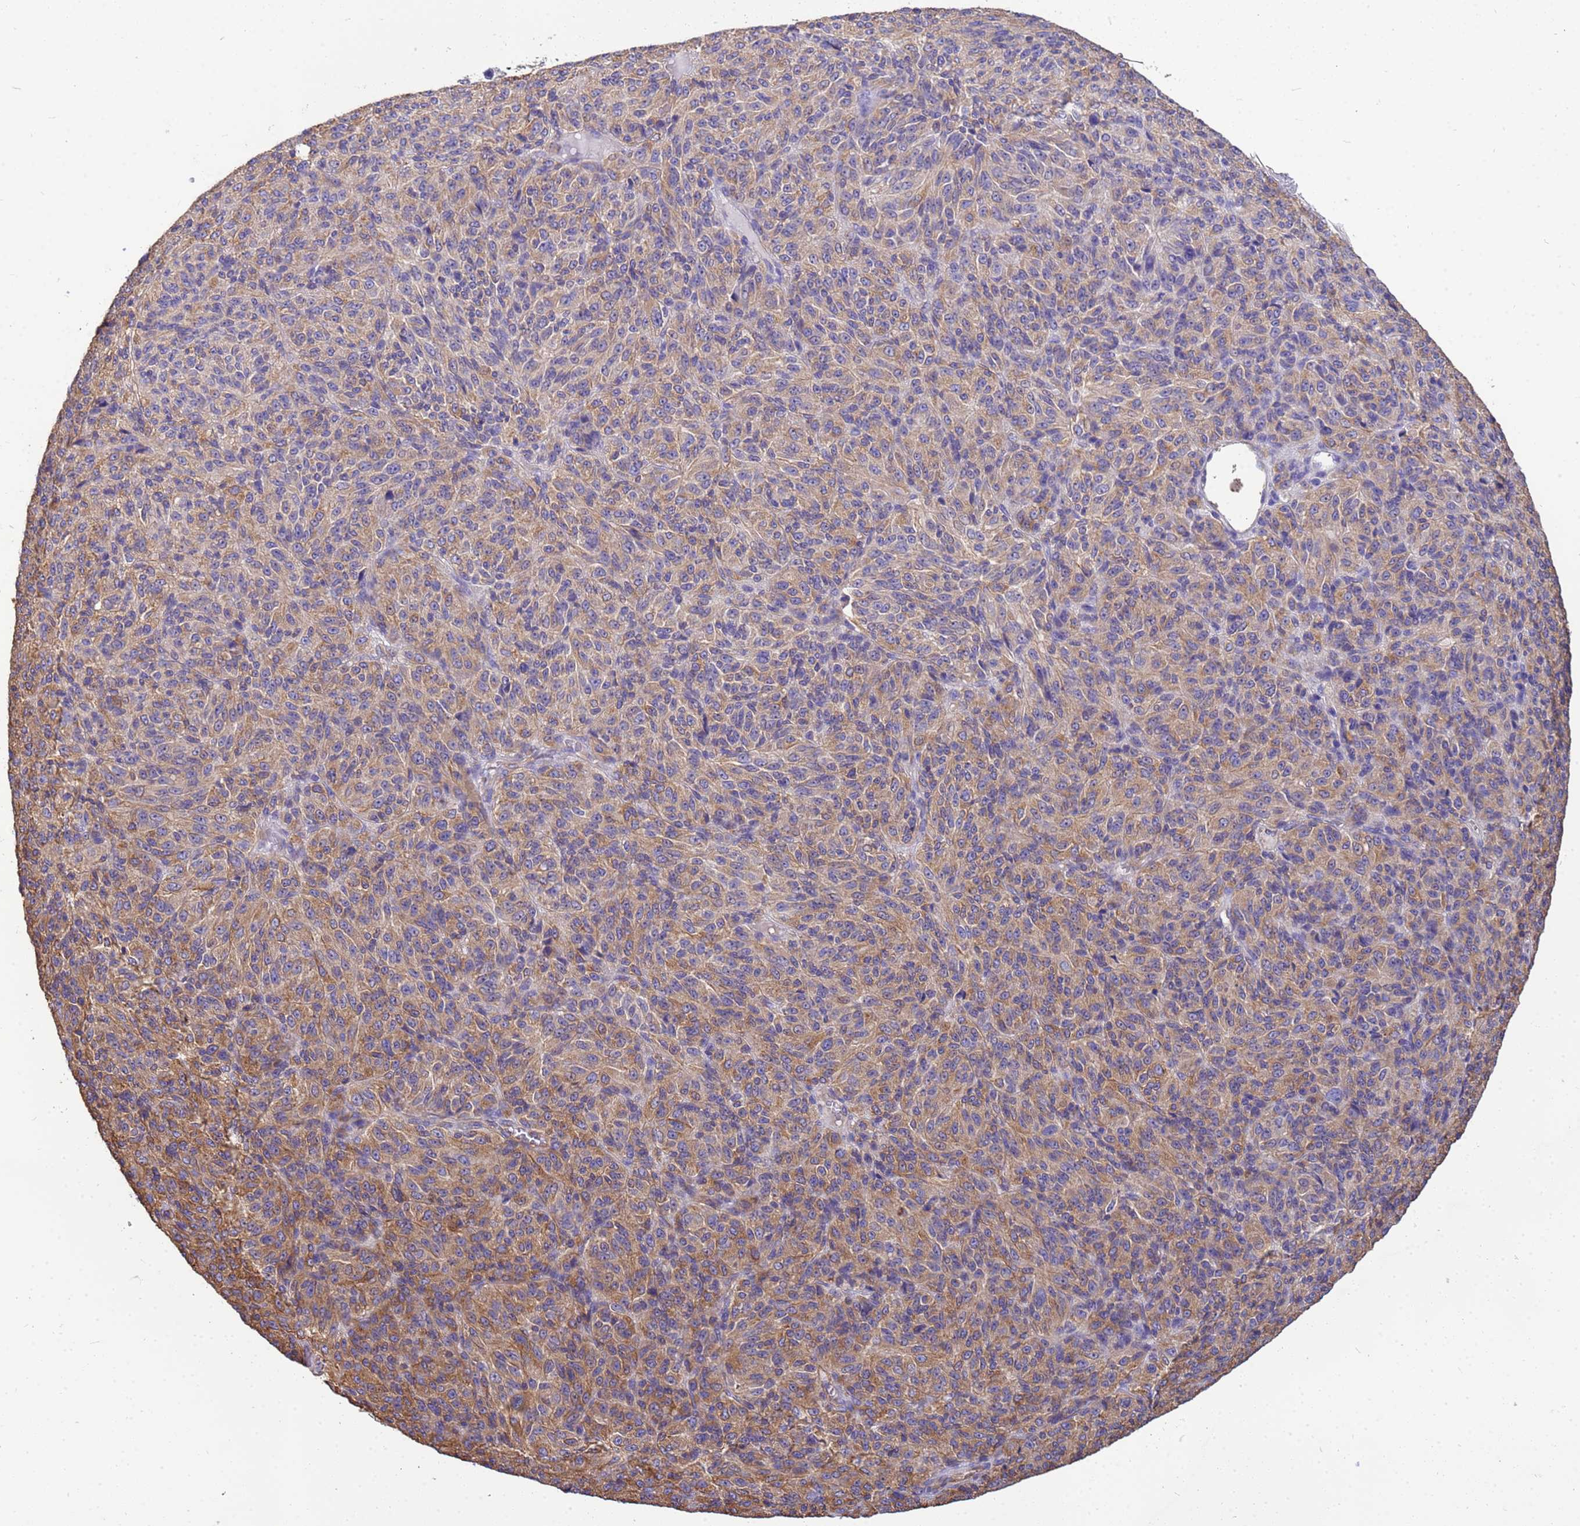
{"staining": {"intensity": "moderate", "quantity": ">75%", "location": "cytoplasmic/membranous"}, "tissue": "melanoma", "cell_type": "Tumor cells", "image_type": "cancer", "snomed": [{"axis": "morphology", "description": "Malignant melanoma, Metastatic site"}, {"axis": "topography", "description": "Brain"}], "caption": "DAB immunohistochemical staining of malignant melanoma (metastatic site) demonstrates moderate cytoplasmic/membranous protein staining in about >75% of tumor cells.", "gene": "TUBB1", "patient": {"sex": "female", "age": 56}}